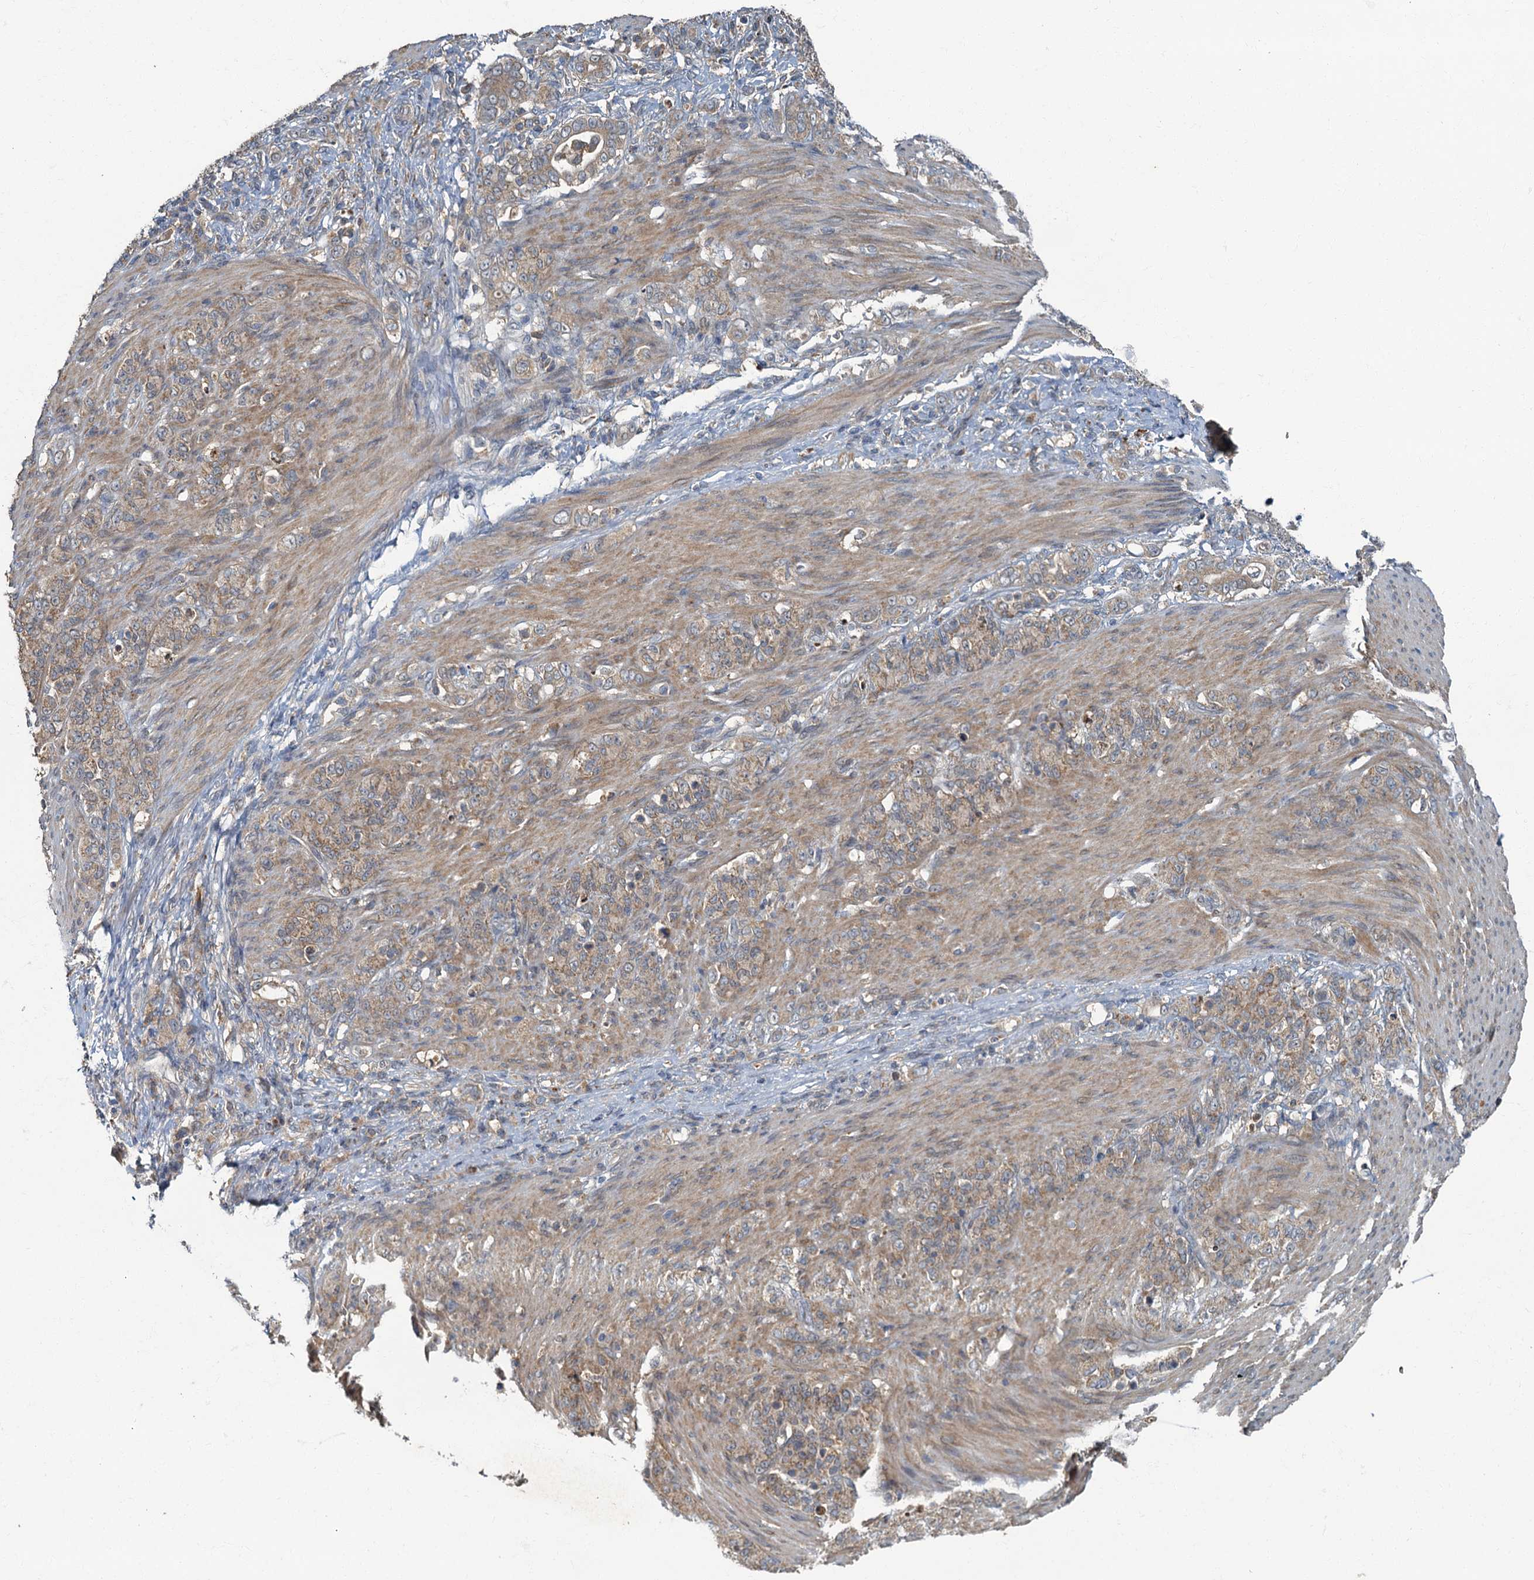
{"staining": {"intensity": "weak", "quantity": ">75%", "location": "cytoplasmic/membranous"}, "tissue": "stomach cancer", "cell_type": "Tumor cells", "image_type": "cancer", "snomed": [{"axis": "morphology", "description": "Adenocarcinoma, NOS"}, {"axis": "topography", "description": "Stomach"}], "caption": "Human stomach cancer (adenocarcinoma) stained with a brown dye displays weak cytoplasmic/membranous positive expression in about >75% of tumor cells.", "gene": "WDCP", "patient": {"sex": "female", "age": 79}}